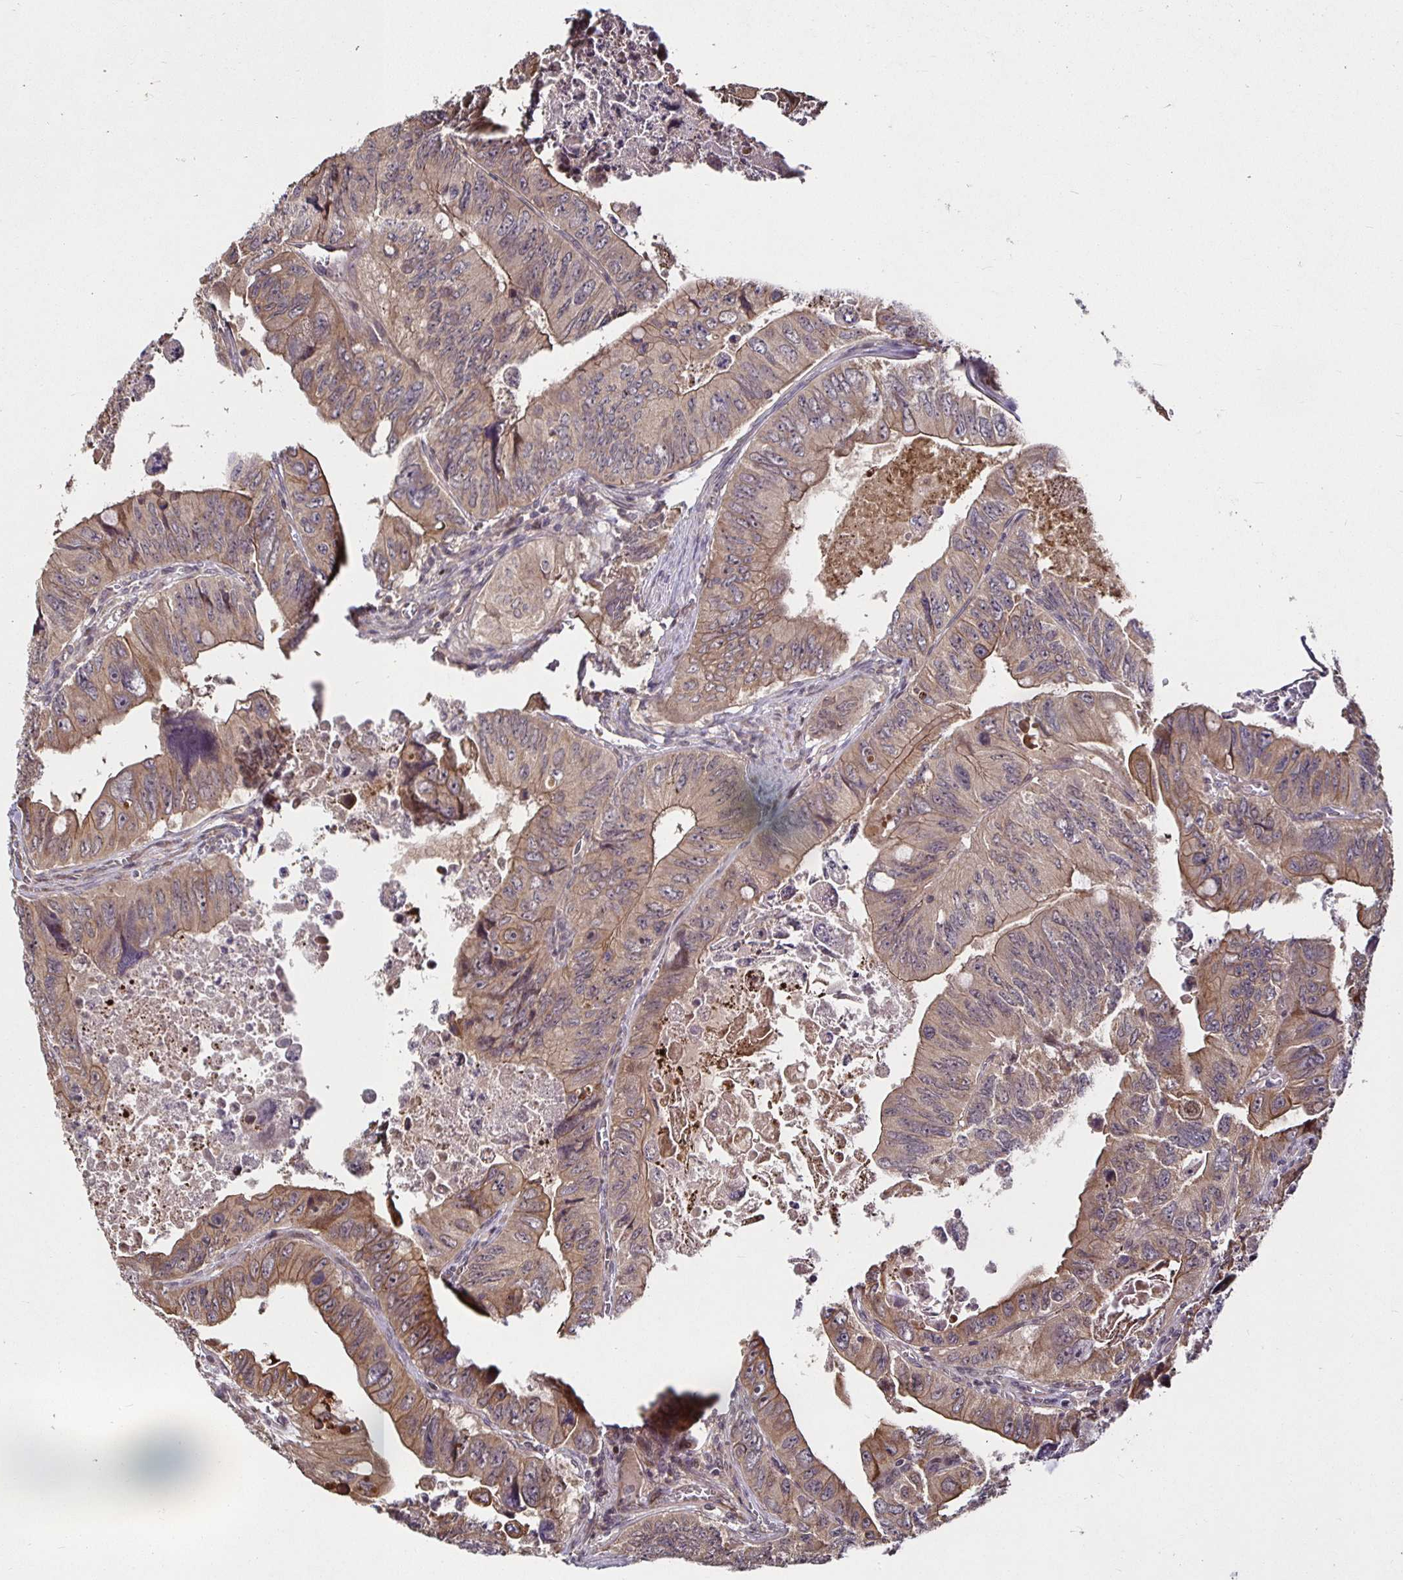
{"staining": {"intensity": "weak", "quantity": ">75%", "location": "cytoplasmic/membranous"}, "tissue": "colorectal cancer", "cell_type": "Tumor cells", "image_type": "cancer", "snomed": [{"axis": "morphology", "description": "Adenocarcinoma, NOS"}, {"axis": "topography", "description": "Colon"}], "caption": "Immunohistochemical staining of human adenocarcinoma (colorectal) demonstrates low levels of weak cytoplasmic/membranous positivity in approximately >75% of tumor cells.", "gene": "SMYD3", "patient": {"sex": "female", "age": 84}}